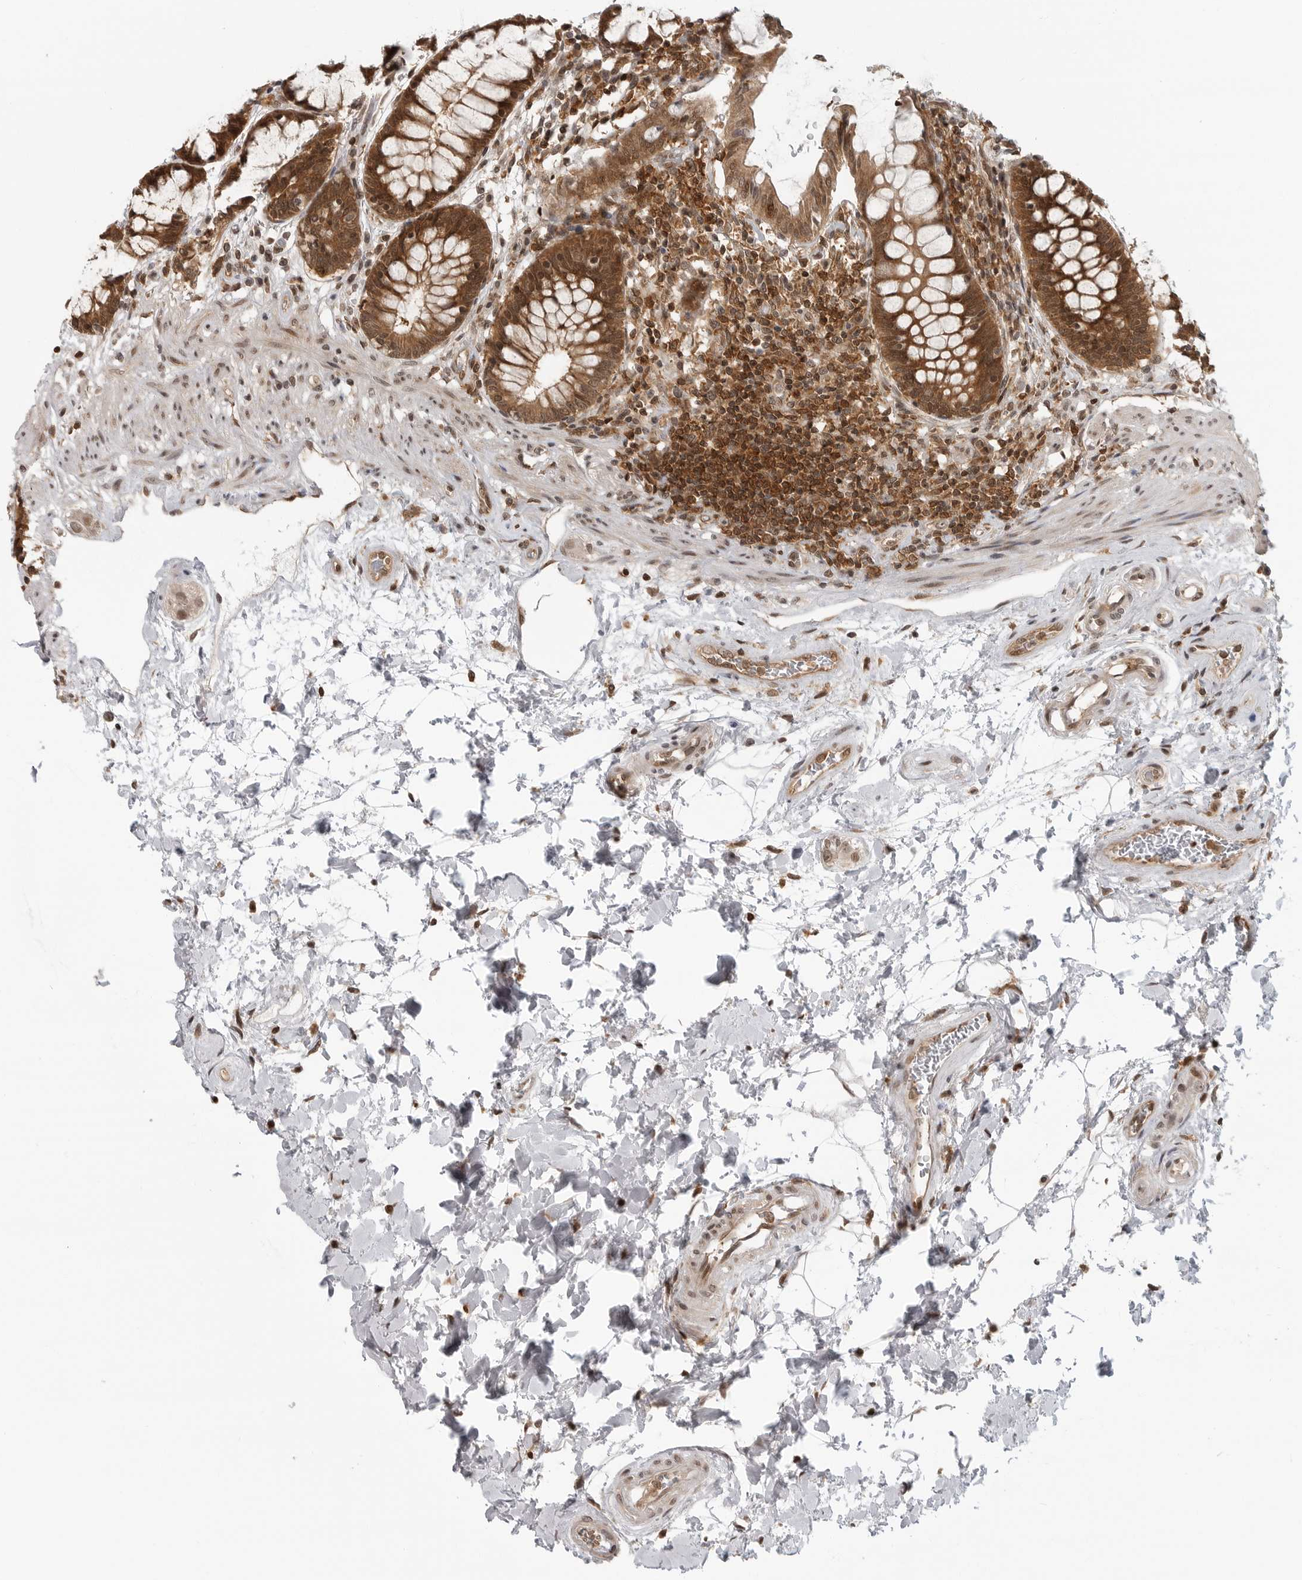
{"staining": {"intensity": "strong", "quantity": ">75%", "location": "cytoplasmic/membranous,nuclear"}, "tissue": "rectum", "cell_type": "Glandular cells", "image_type": "normal", "snomed": [{"axis": "morphology", "description": "Normal tissue, NOS"}, {"axis": "topography", "description": "Rectum"}], "caption": "Immunohistochemistry (DAB (3,3'-diaminobenzidine)) staining of benign human rectum demonstrates strong cytoplasmic/membranous,nuclear protein staining in approximately >75% of glandular cells. (Stains: DAB in brown, nuclei in blue, Microscopy: brightfield microscopy at high magnification).", "gene": "SZRD1", "patient": {"sex": "male", "age": 64}}